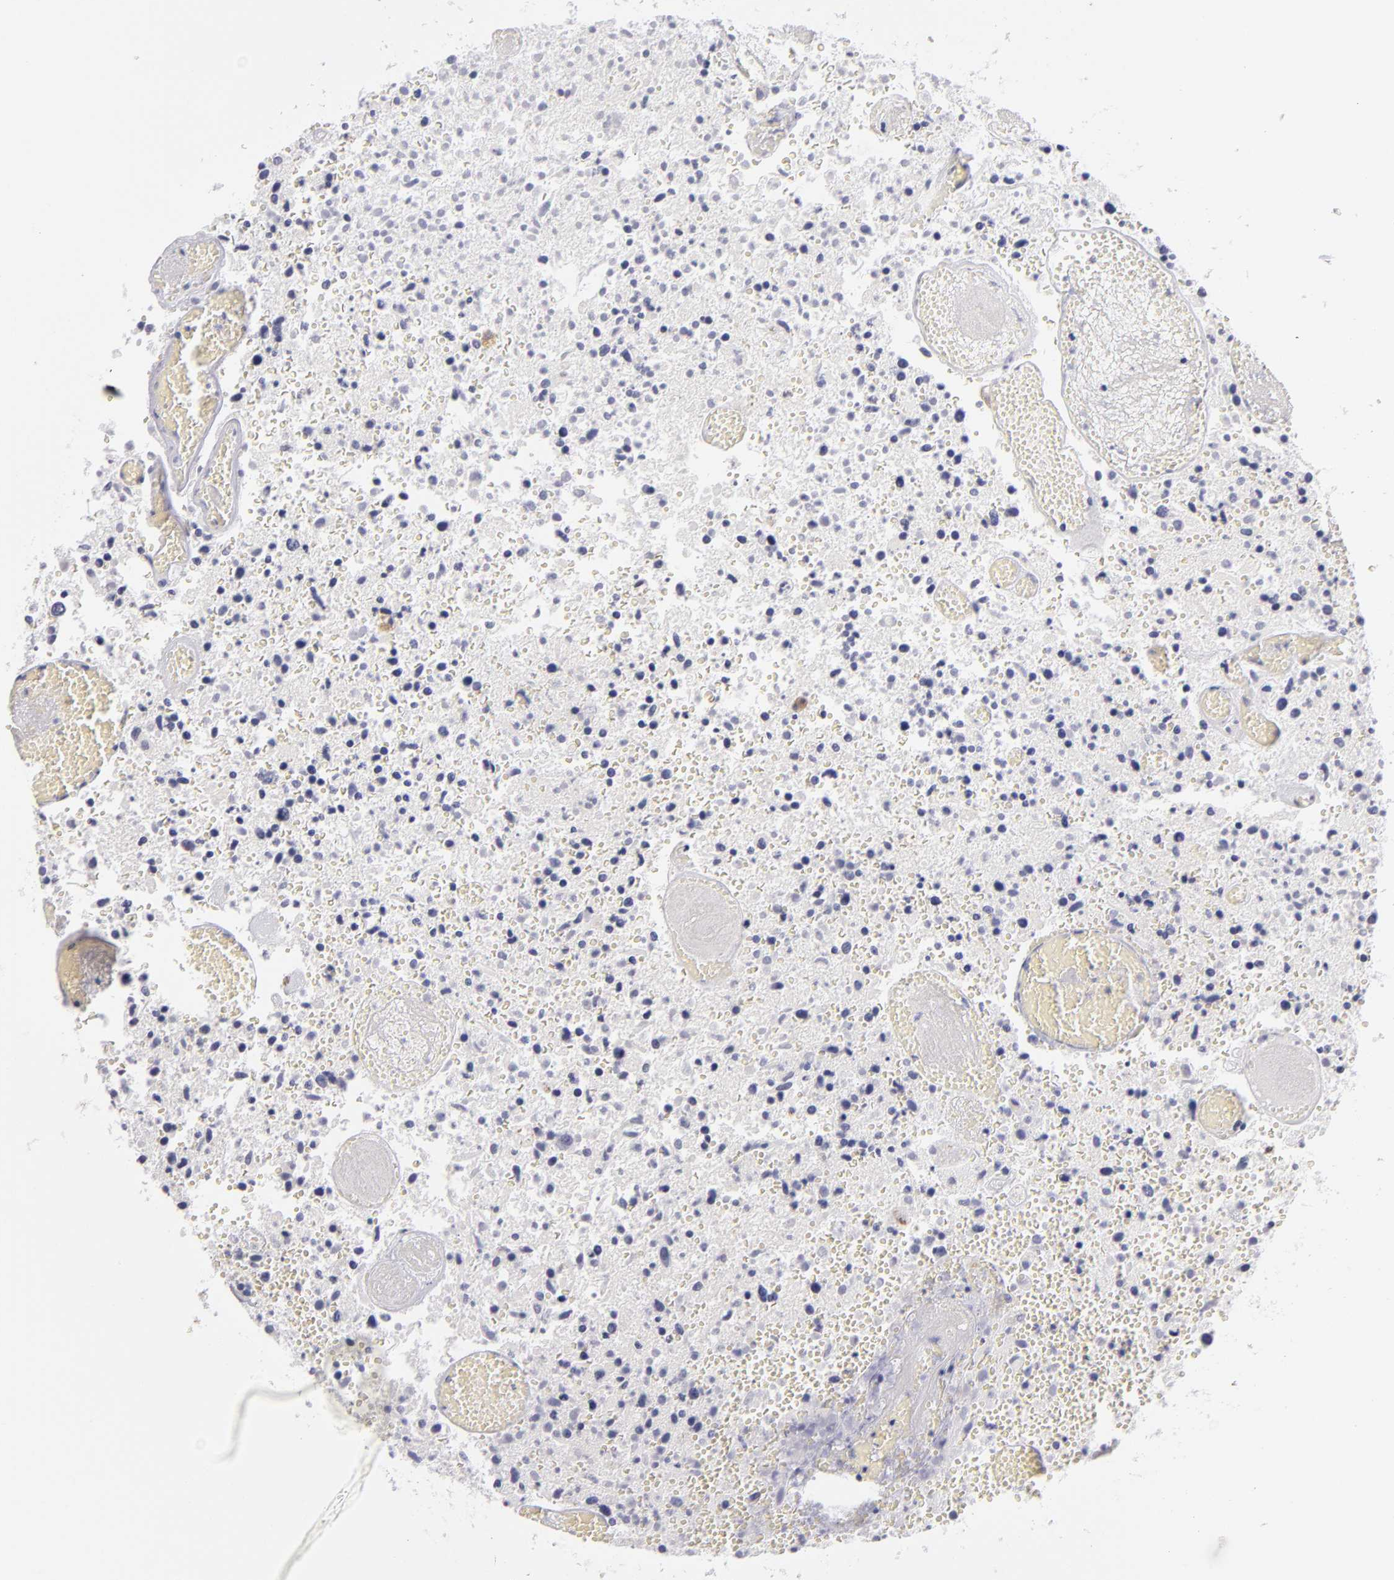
{"staining": {"intensity": "negative", "quantity": "none", "location": "none"}, "tissue": "glioma", "cell_type": "Tumor cells", "image_type": "cancer", "snomed": [{"axis": "morphology", "description": "Glioma, malignant, High grade"}, {"axis": "topography", "description": "Brain"}], "caption": "The immunohistochemistry micrograph has no significant staining in tumor cells of glioma tissue. (Brightfield microscopy of DAB IHC at high magnification).", "gene": "TNNC1", "patient": {"sex": "male", "age": 72}}